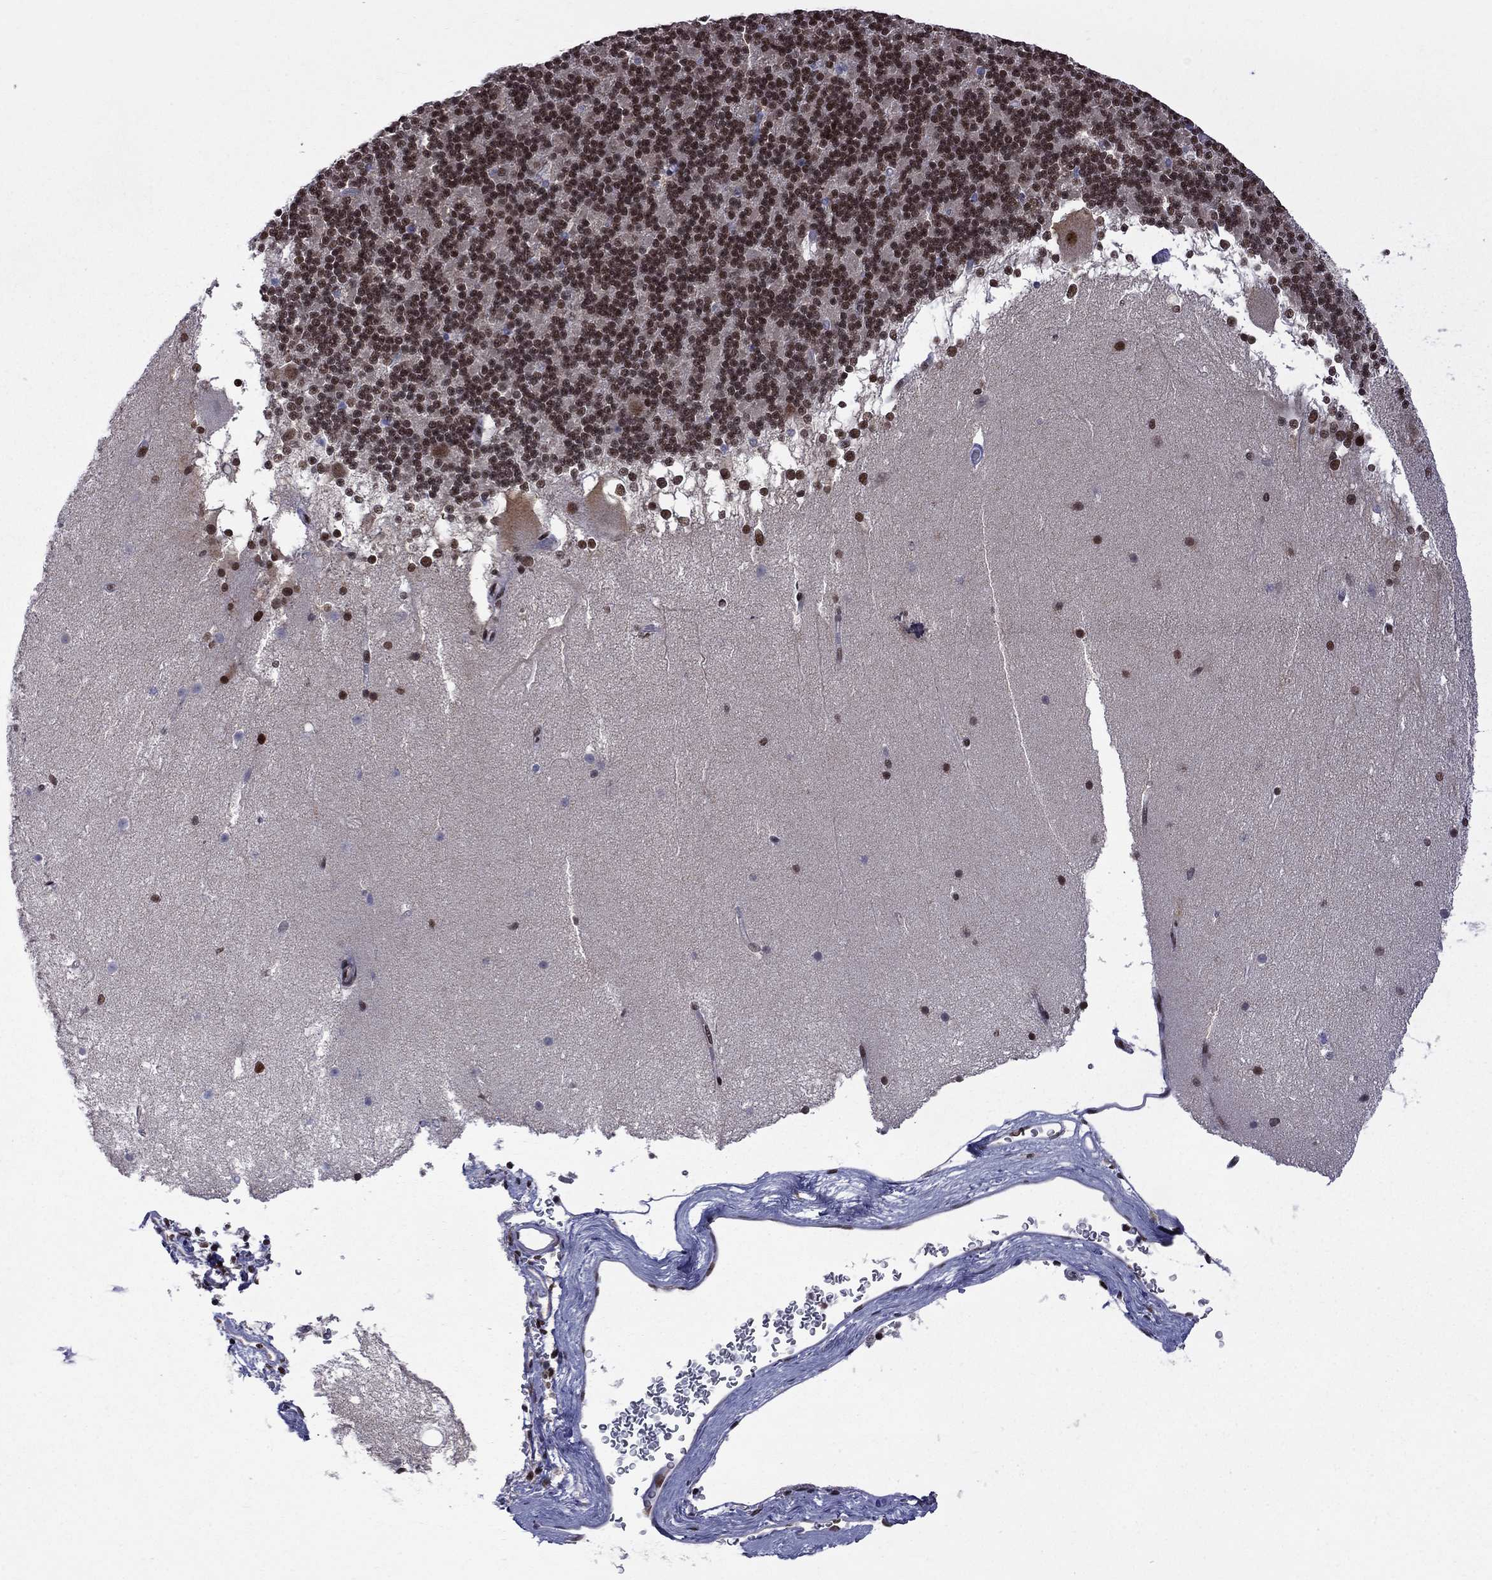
{"staining": {"intensity": "strong", "quantity": ">75%", "location": "nuclear"}, "tissue": "cerebellum", "cell_type": "Cells in granular layer", "image_type": "normal", "snomed": [{"axis": "morphology", "description": "Normal tissue, NOS"}, {"axis": "topography", "description": "Cerebellum"}], "caption": "Cerebellum stained for a protein (brown) shows strong nuclear positive positivity in about >75% of cells in granular layer.", "gene": "MED25", "patient": {"sex": "female", "age": 19}}